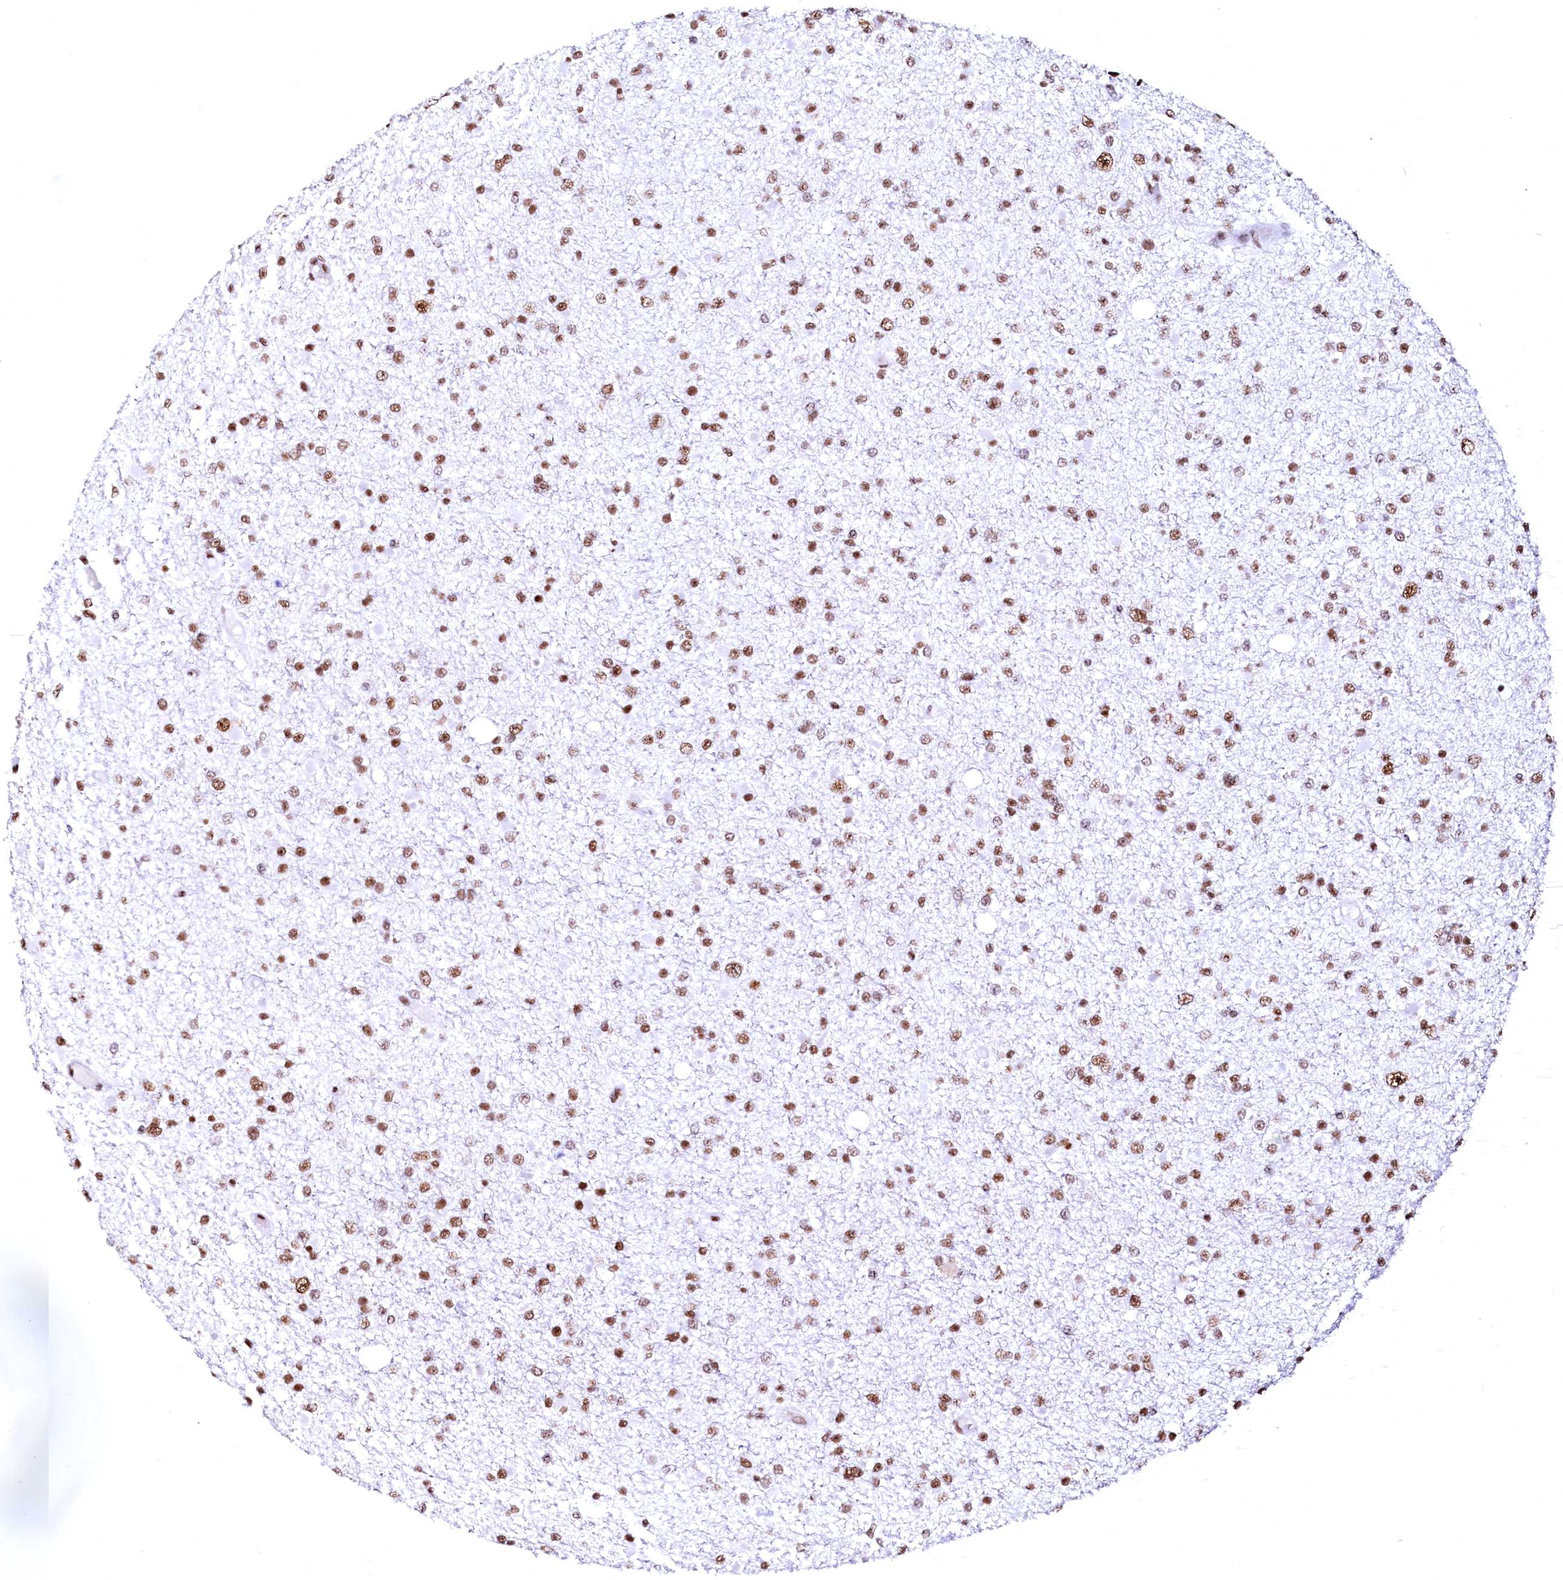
{"staining": {"intensity": "moderate", "quantity": ">75%", "location": "nuclear"}, "tissue": "glioma", "cell_type": "Tumor cells", "image_type": "cancer", "snomed": [{"axis": "morphology", "description": "Glioma, malignant, Low grade"}, {"axis": "topography", "description": "Brain"}], "caption": "Protein expression analysis of human glioma reveals moderate nuclear positivity in approximately >75% of tumor cells. (Stains: DAB (3,3'-diaminobenzidine) in brown, nuclei in blue, Microscopy: brightfield microscopy at high magnification).", "gene": "CPSF6", "patient": {"sex": "female", "age": 22}}